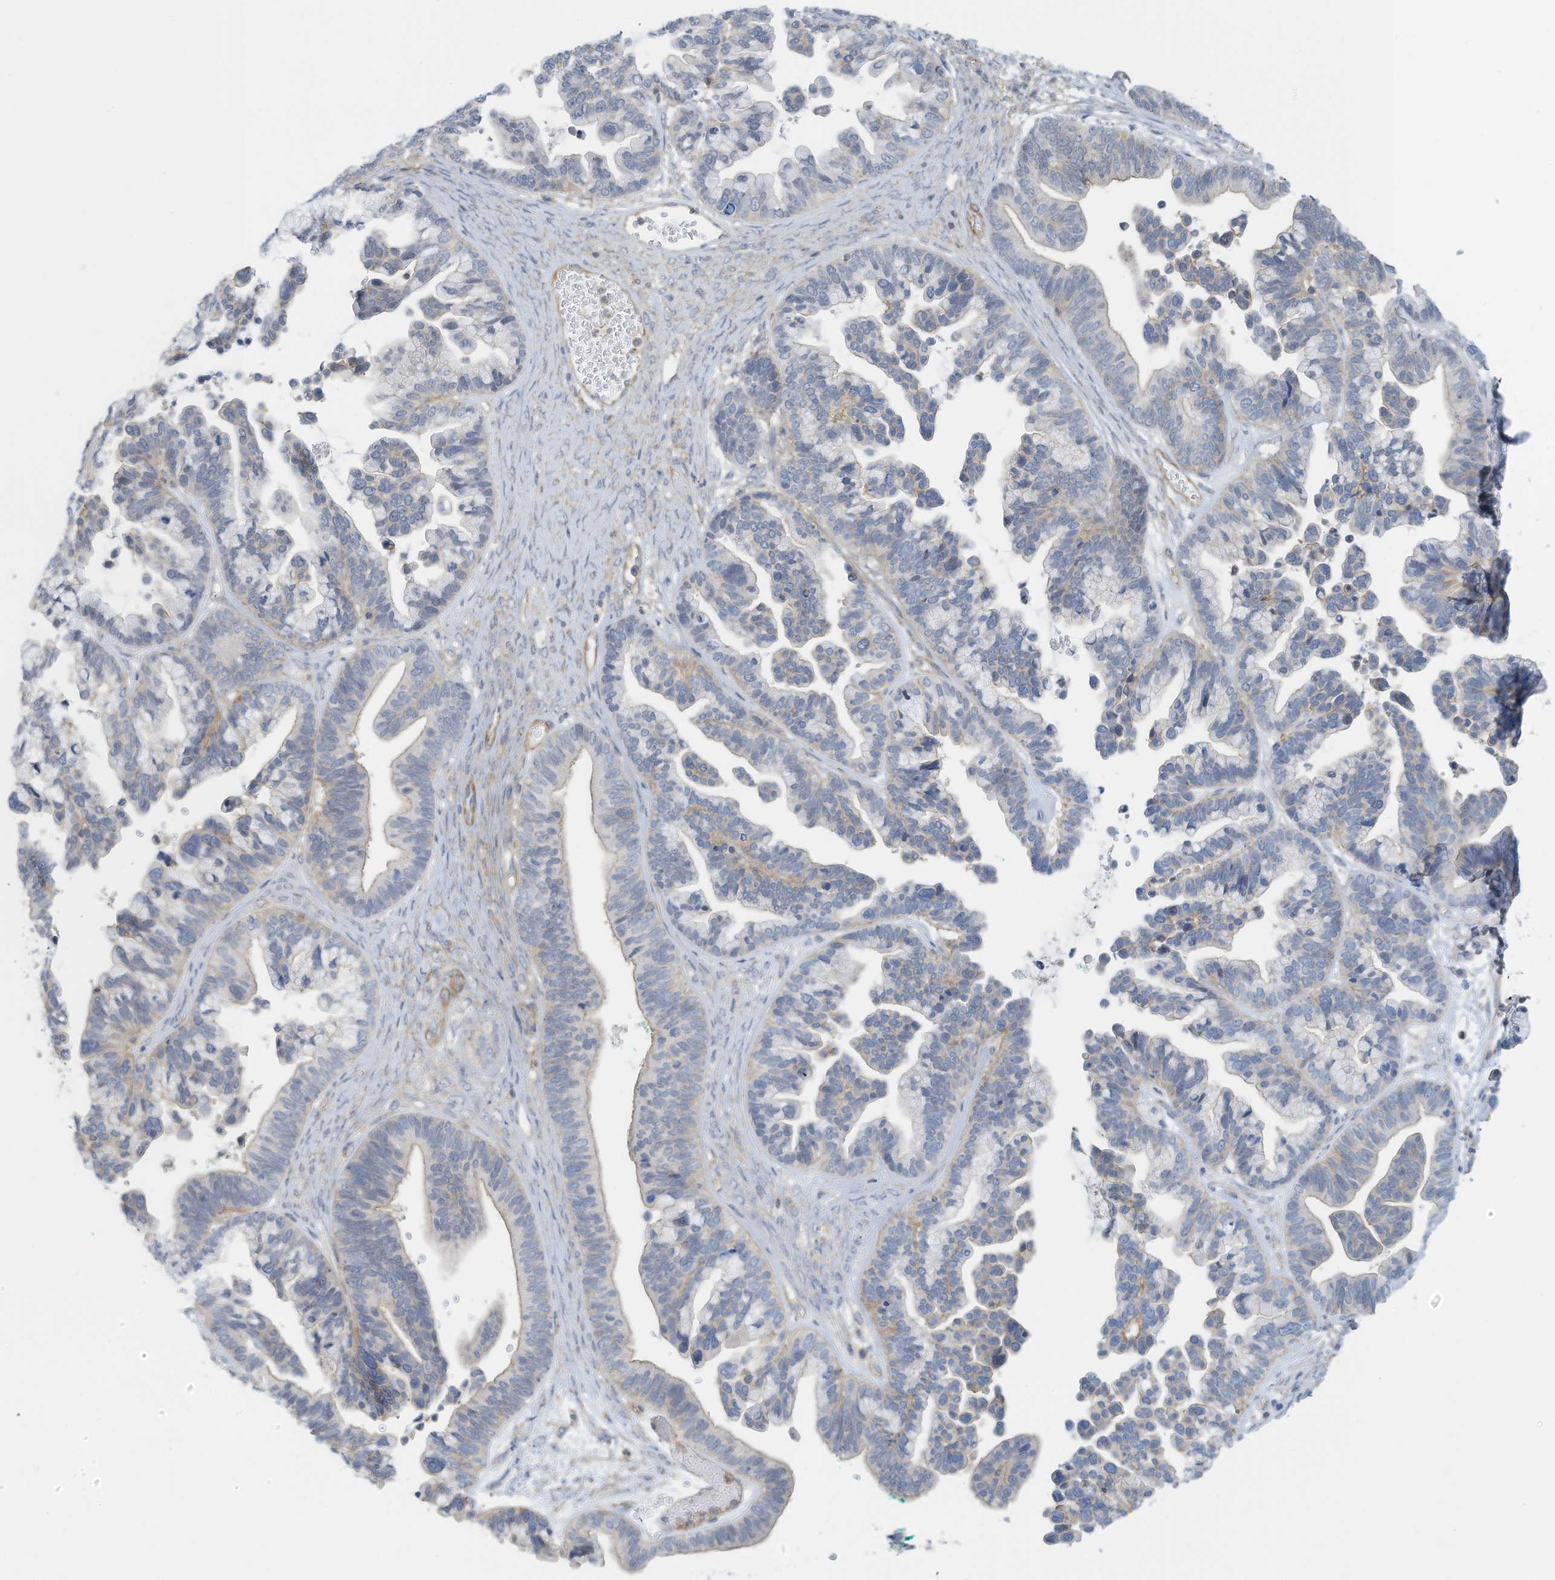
{"staining": {"intensity": "weak", "quantity": "<25%", "location": "cytoplasmic/membranous"}, "tissue": "ovarian cancer", "cell_type": "Tumor cells", "image_type": "cancer", "snomed": [{"axis": "morphology", "description": "Cystadenocarcinoma, serous, NOS"}, {"axis": "topography", "description": "Ovary"}], "caption": "Tumor cells are negative for brown protein staining in ovarian serous cystadenocarcinoma. (Brightfield microscopy of DAB immunohistochemistry at high magnification).", "gene": "ZNF846", "patient": {"sex": "female", "age": 56}}